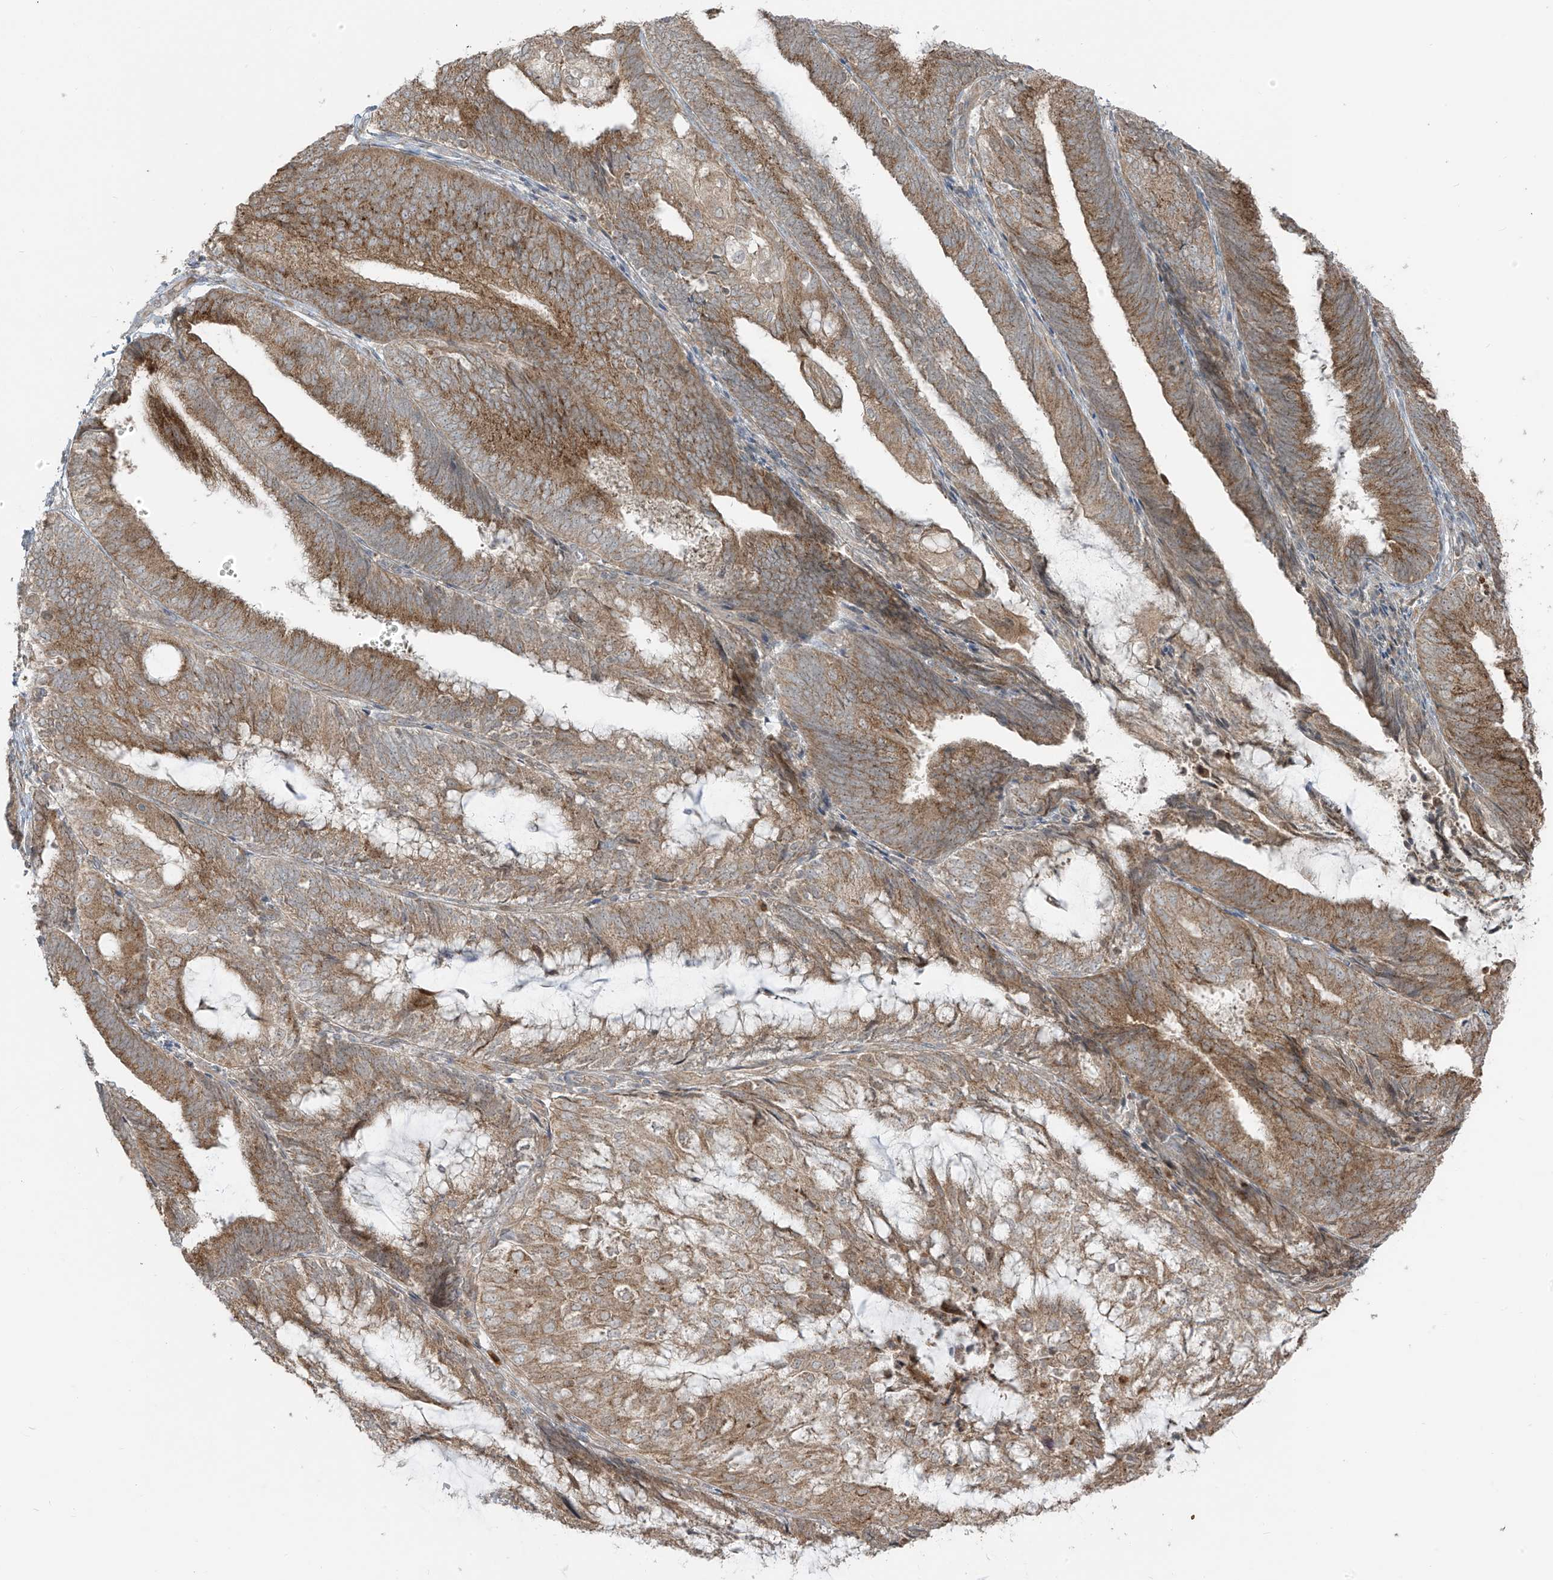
{"staining": {"intensity": "moderate", "quantity": ">75%", "location": "cytoplasmic/membranous"}, "tissue": "endometrial cancer", "cell_type": "Tumor cells", "image_type": "cancer", "snomed": [{"axis": "morphology", "description": "Adenocarcinoma, NOS"}, {"axis": "topography", "description": "Endometrium"}], "caption": "Endometrial cancer stained with IHC shows moderate cytoplasmic/membranous expression in about >75% of tumor cells. (IHC, brightfield microscopy, high magnification).", "gene": "PDE11A", "patient": {"sex": "female", "age": 81}}